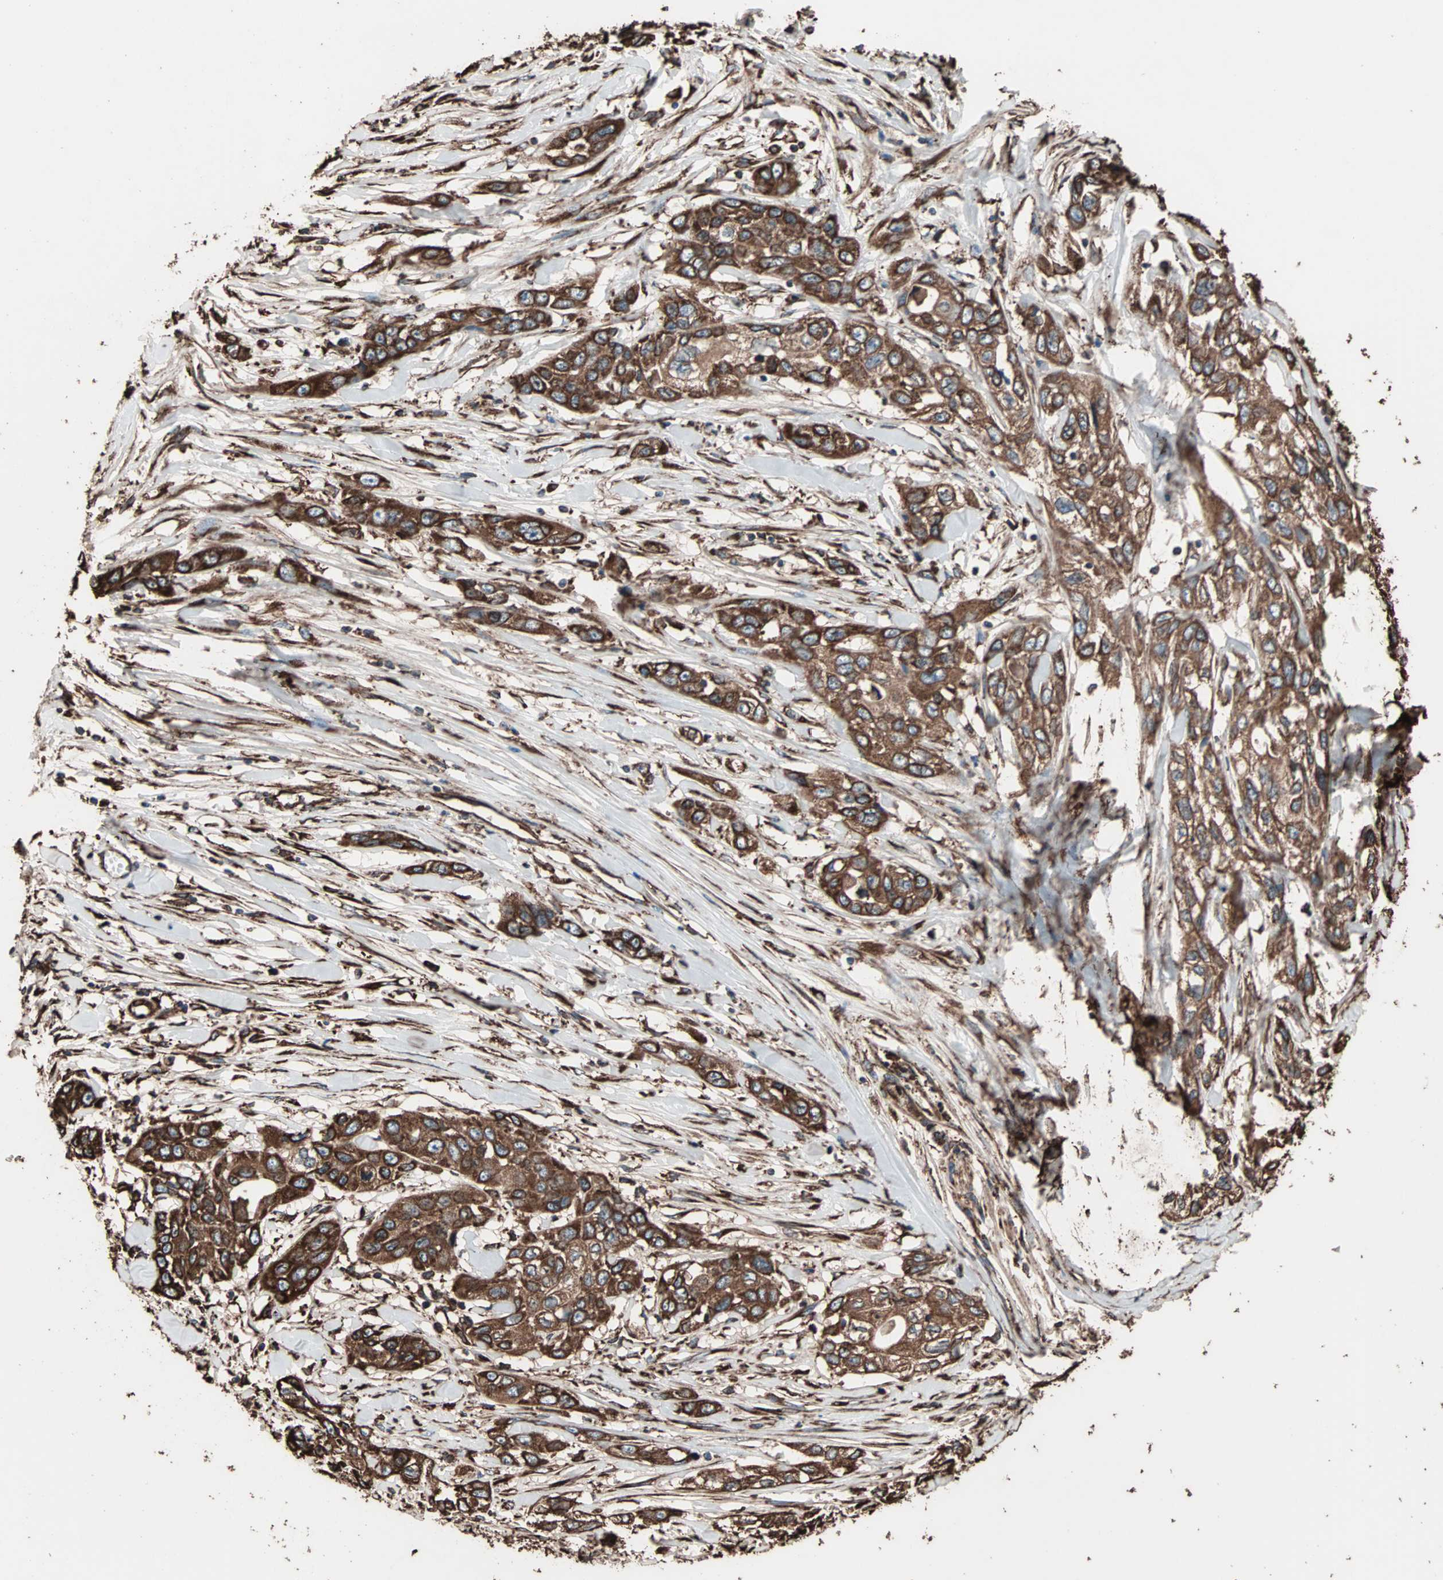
{"staining": {"intensity": "strong", "quantity": ">75%", "location": "cytoplasmic/membranous"}, "tissue": "pancreatic cancer", "cell_type": "Tumor cells", "image_type": "cancer", "snomed": [{"axis": "morphology", "description": "Adenocarcinoma, NOS"}, {"axis": "topography", "description": "Pancreas"}], "caption": "Approximately >75% of tumor cells in pancreatic cancer demonstrate strong cytoplasmic/membranous protein staining as visualized by brown immunohistochemical staining.", "gene": "HSP90B1", "patient": {"sex": "female", "age": 70}}